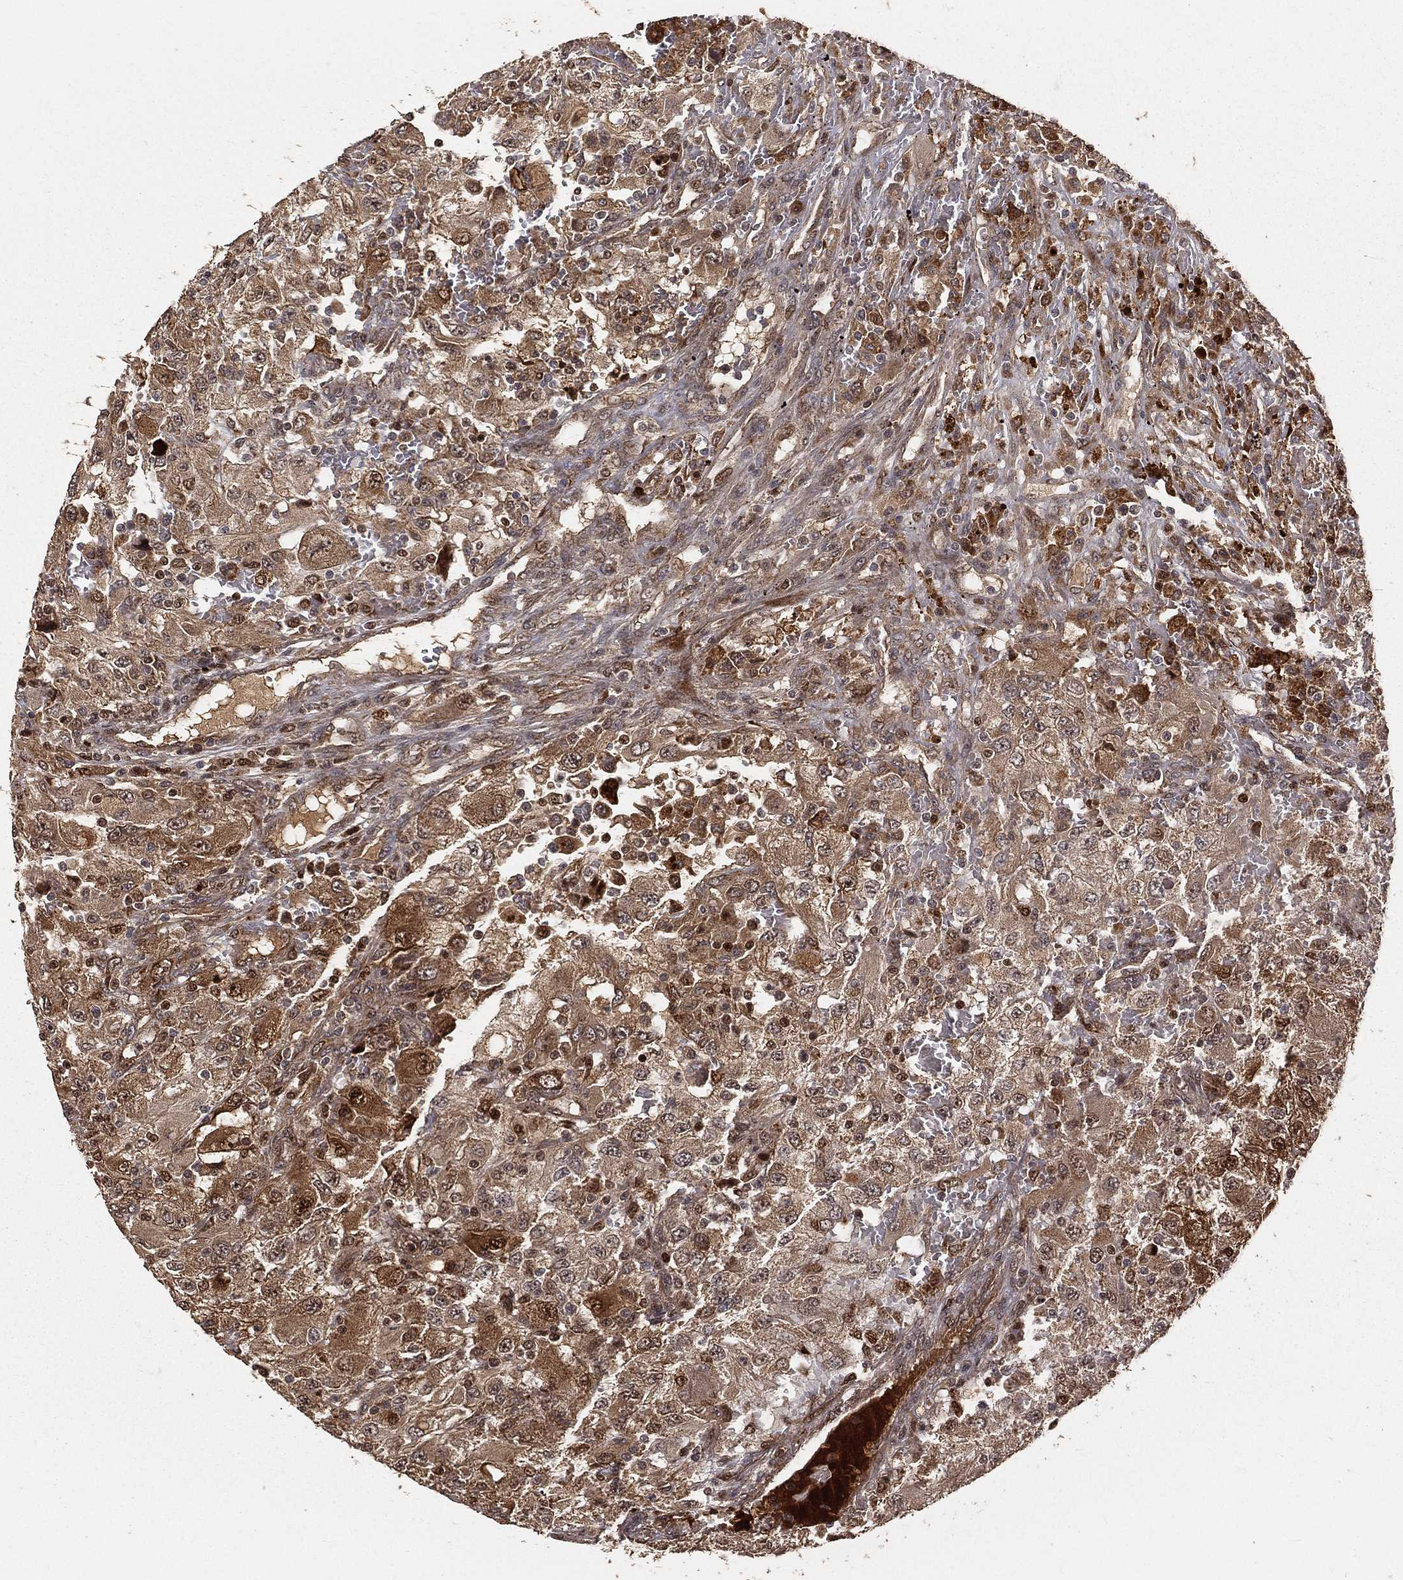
{"staining": {"intensity": "strong", "quantity": "25%-75%", "location": "cytoplasmic/membranous"}, "tissue": "renal cancer", "cell_type": "Tumor cells", "image_type": "cancer", "snomed": [{"axis": "morphology", "description": "Adenocarcinoma, NOS"}, {"axis": "topography", "description": "Kidney"}], "caption": "Adenocarcinoma (renal) tissue shows strong cytoplasmic/membranous positivity in approximately 25%-75% of tumor cells, visualized by immunohistochemistry.", "gene": "MAPK1", "patient": {"sex": "female", "age": 67}}